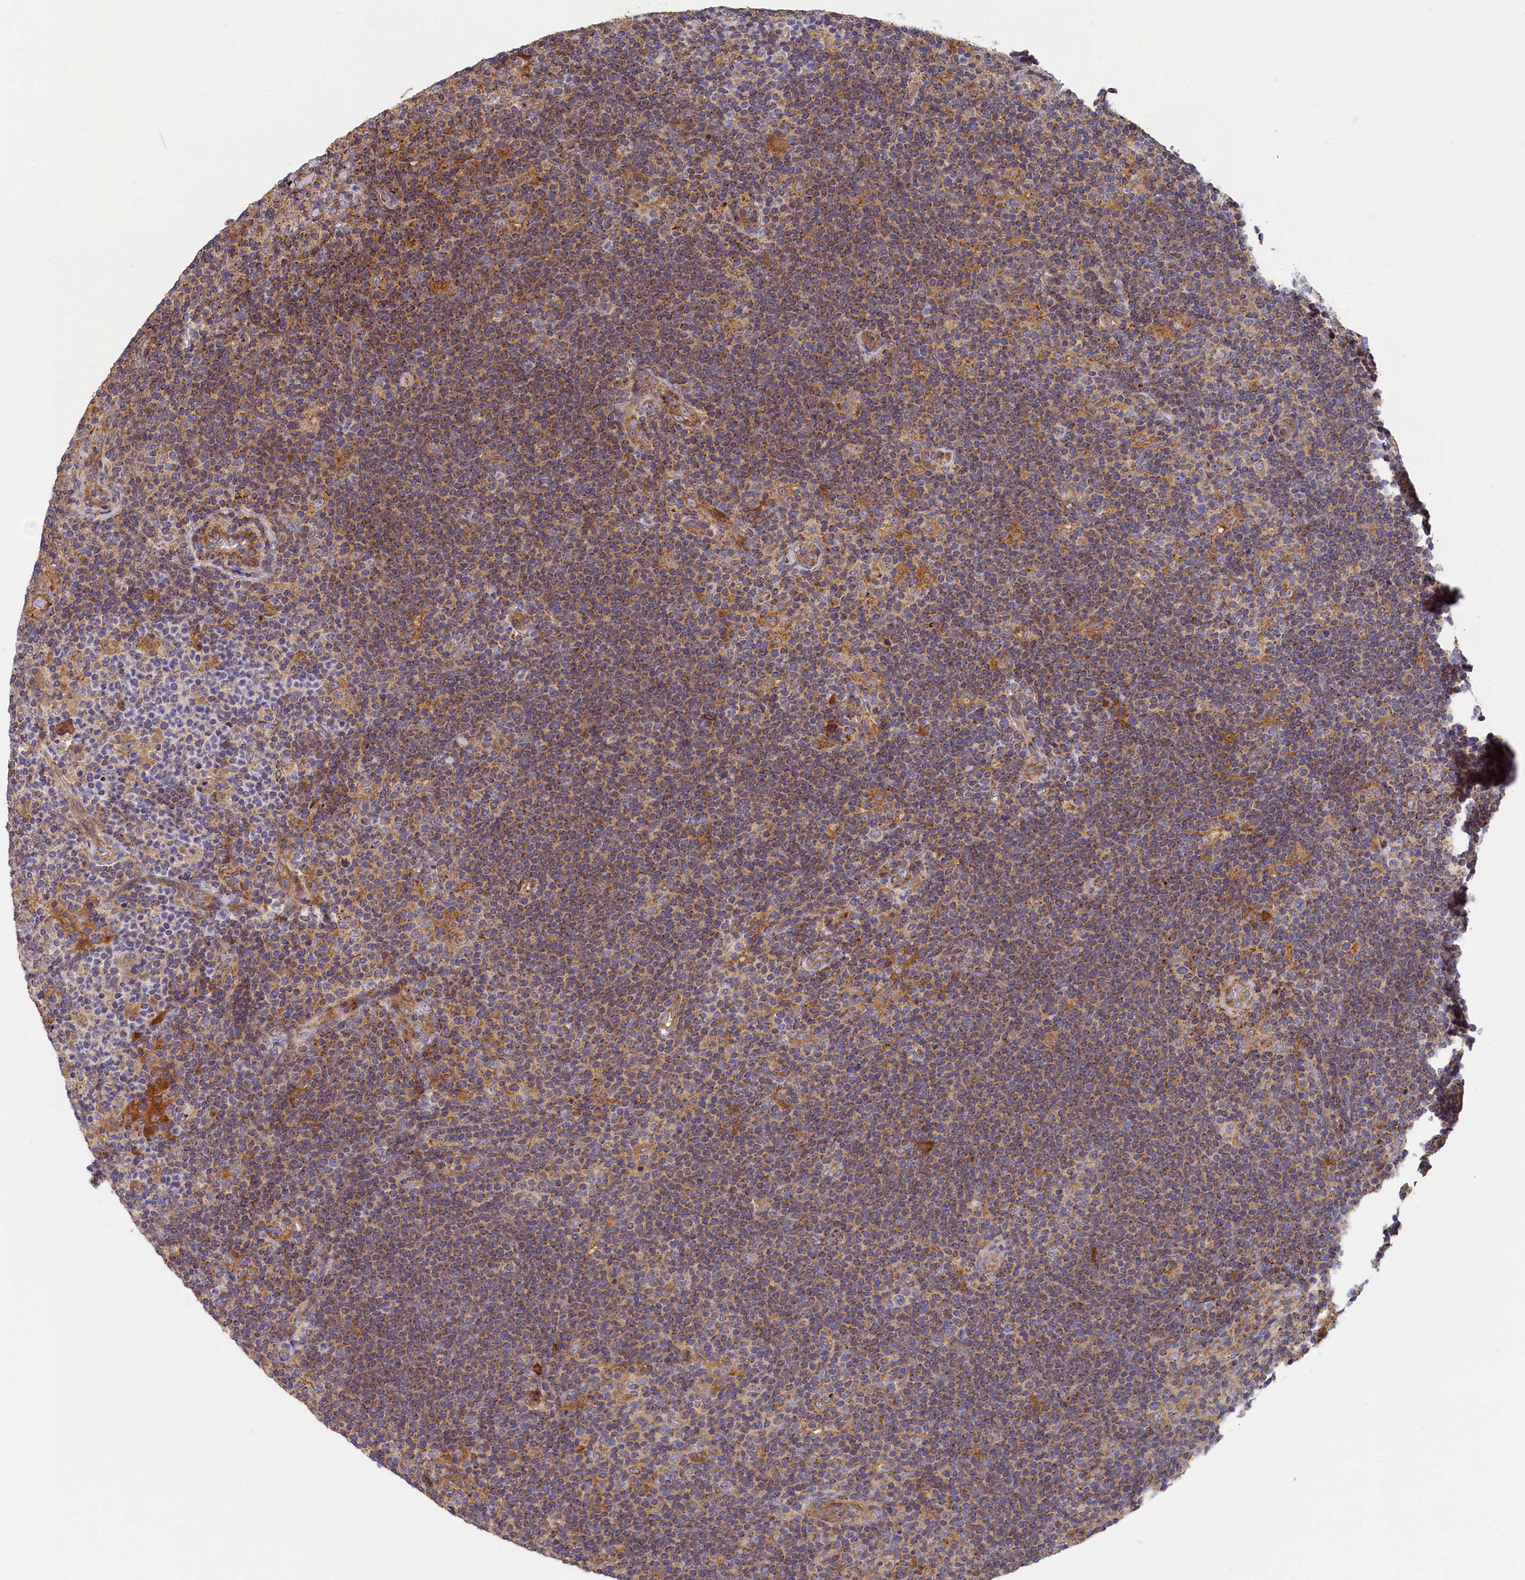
{"staining": {"intensity": "weak", "quantity": "<25%", "location": "cytoplasmic/membranous"}, "tissue": "lymphoma", "cell_type": "Tumor cells", "image_type": "cancer", "snomed": [{"axis": "morphology", "description": "Hodgkin's disease, NOS"}, {"axis": "topography", "description": "Lymph node"}], "caption": "A high-resolution histopathology image shows immunohistochemistry staining of Hodgkin's disease, which demonstrates no significant staining in tumor cells.", "gene": "SEC31B", "patient": {"sex": "female", "age": 57}}